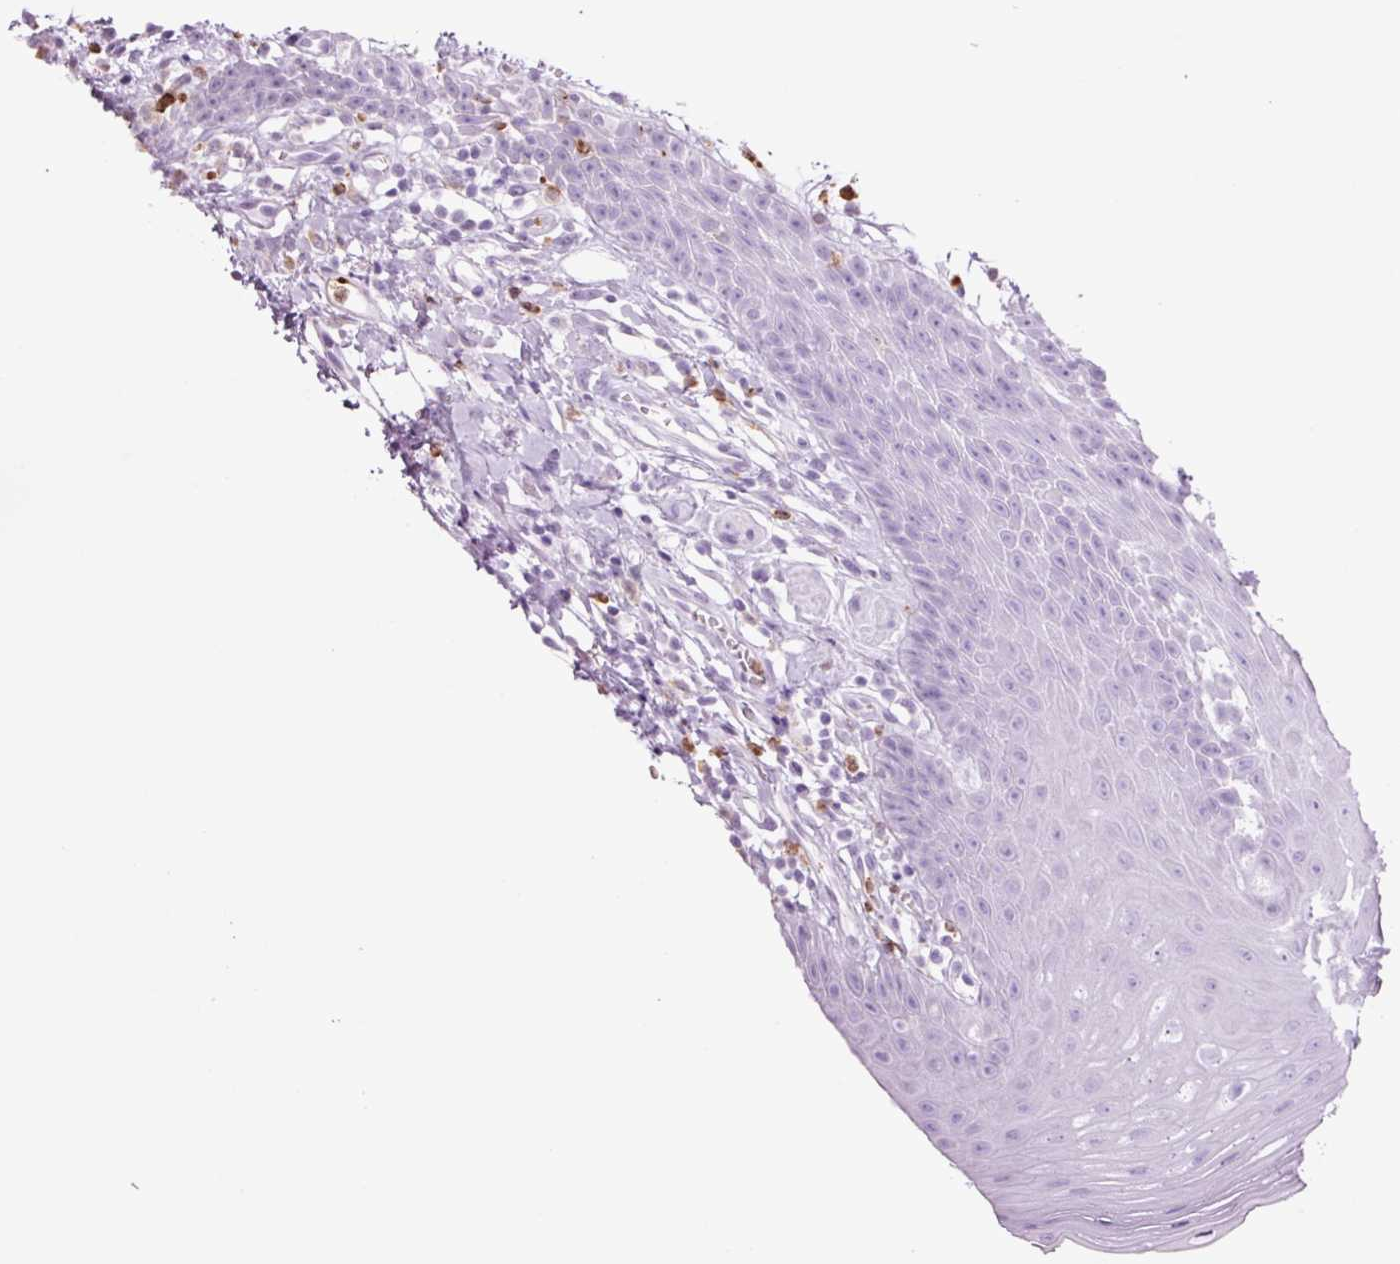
{"staining": {"intensity": "negative", "quantity": "none", "location": "none"}, "tissue": "oral mucosa", "cell_type": "Squamous epithelial cells", "image_type": "normal", "snomed": [{"axis": "morphology", "description": "Normal tissue, NOS"}, {"axis": "topography", "description": "Oral tissue"}, {"axis": "topography", "description": "Tounge, NOS"}], "caption": "Photomicrograph shows no protein expression in squamous epithelial cells of unremarkable oral mucosa.", "gene": "LYZ", "patient": {"sex": "female", "age": 59}}